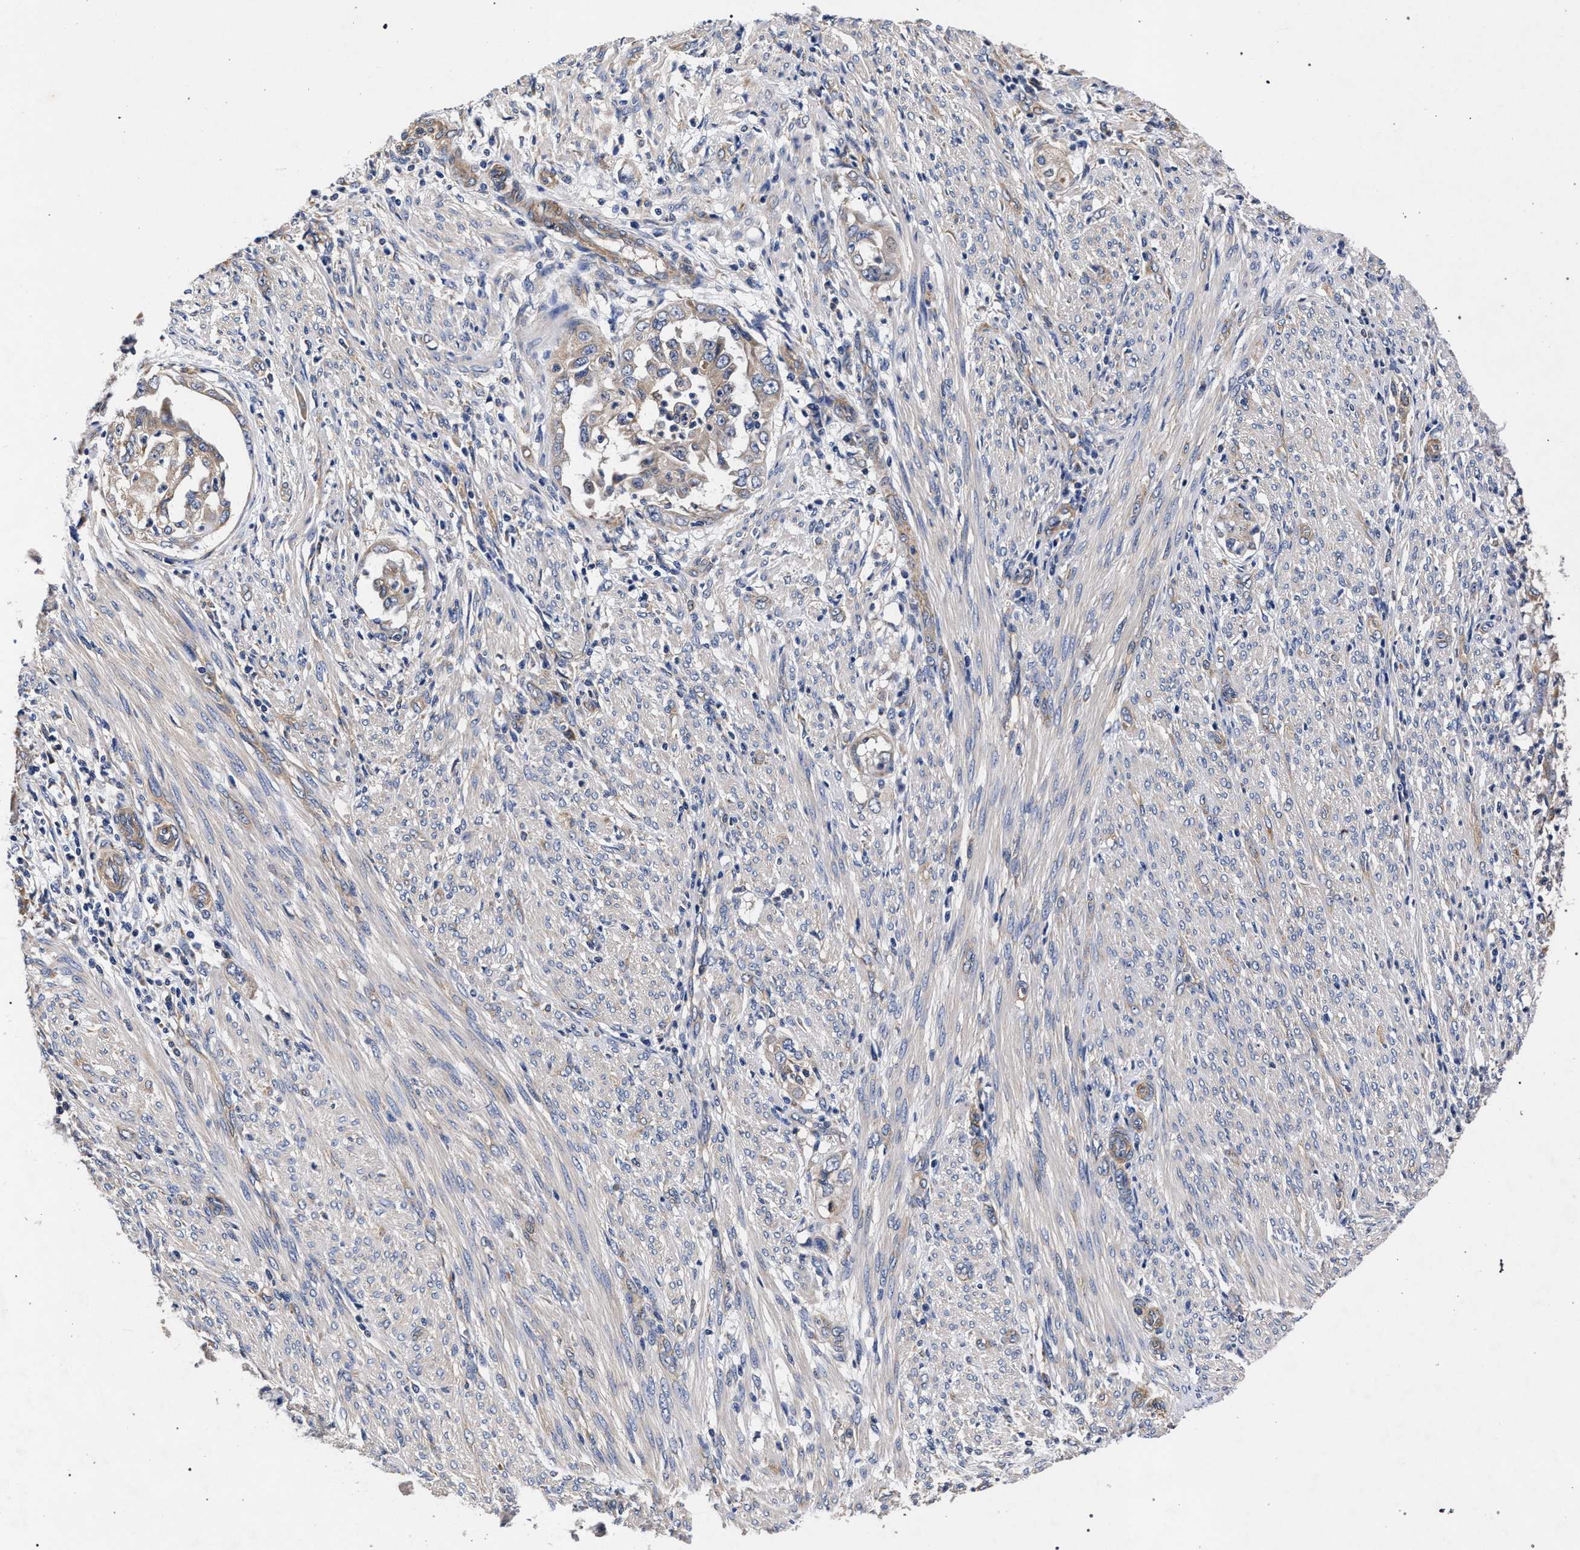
{"staining": {"intensity": "weak", "quantity": ">75%", "location": "cytoplasmic/membranous"}, "tissue": "endometrial cancer", "cell_type": "Tumor cells", "image_type": "cancer", "snomed": [{"axis": "morphology", "description": "Adenocarcinoma, NOS"}, {"axis": "topography", "description": "Endometrium"}], "caption": "DAB (3,3'-diaminobenzidine) immunohistochemical staining of endometrial adenocarcinoma exhibits weak cytoplasmic/membranous protein staining in approximately >75% of tumor cells. (brown staining indicates protein expression, while blue staining denotes nuclei).", "gene": "CFAP95", "patient": {"sex": "female", "age": 85}}